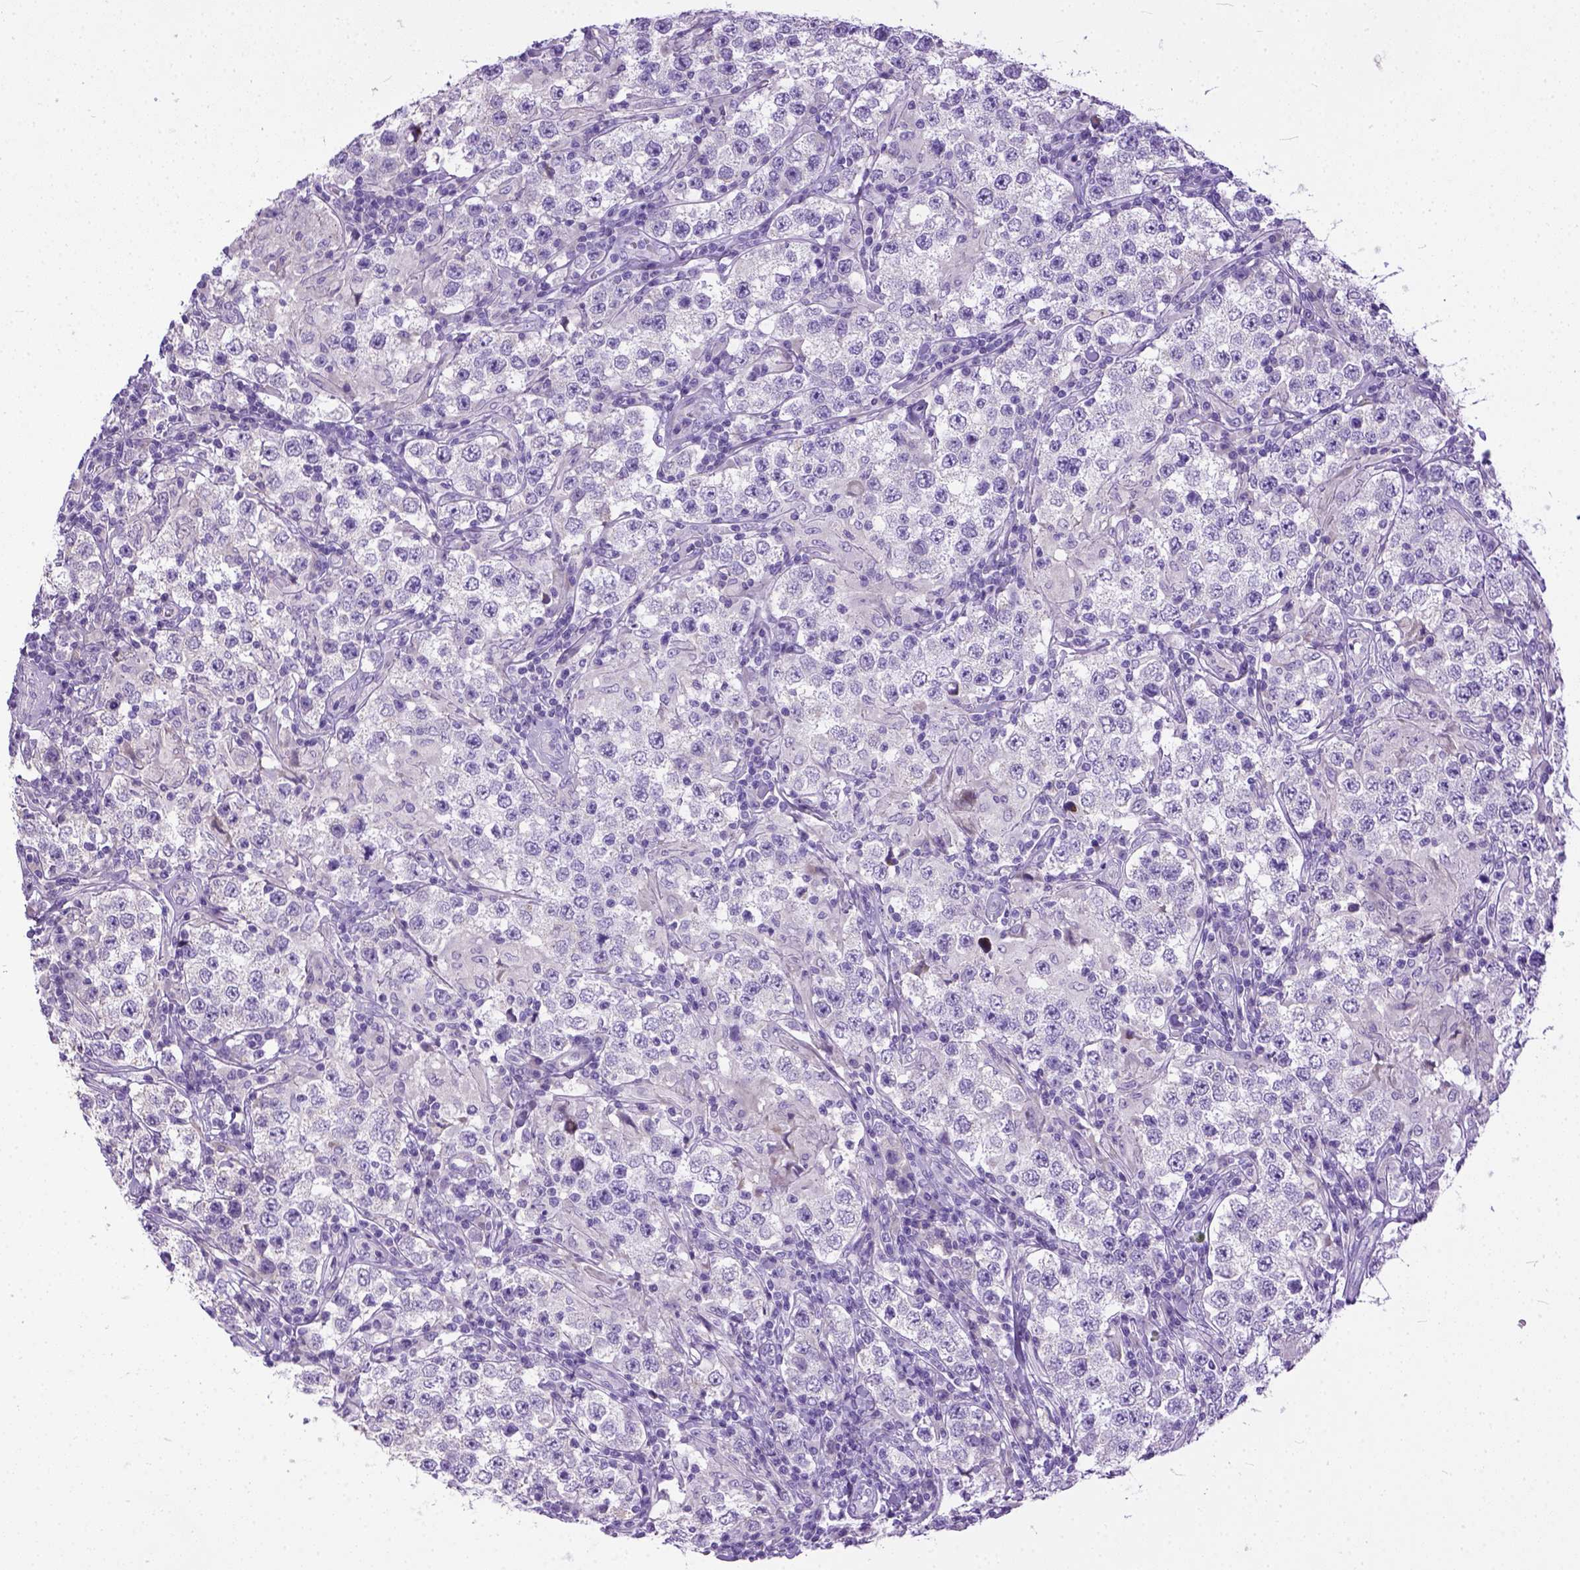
{"staining": {"intensity": "negative", "quantity": "none", "location": "none"}, "tissue": "testis cancer", "cell_type": "Tumor cells", "image_type": "cancer", "snomed": [{"axis": "morphology", "description": "Seminoma, NOS"}, {"axis": "morphology", "description": "Carcinoma, Embryonal, NOS"}, {"axis": "topography", "description": "Testis"}], "caption": "Immunohistochemistry (IHC) image of human testis cancer (seminoma) stained for a protein (brown), which shows no staining in tumor cells.", "gene": "PLK5", "patient": {"sex": "male", "age": 41}}